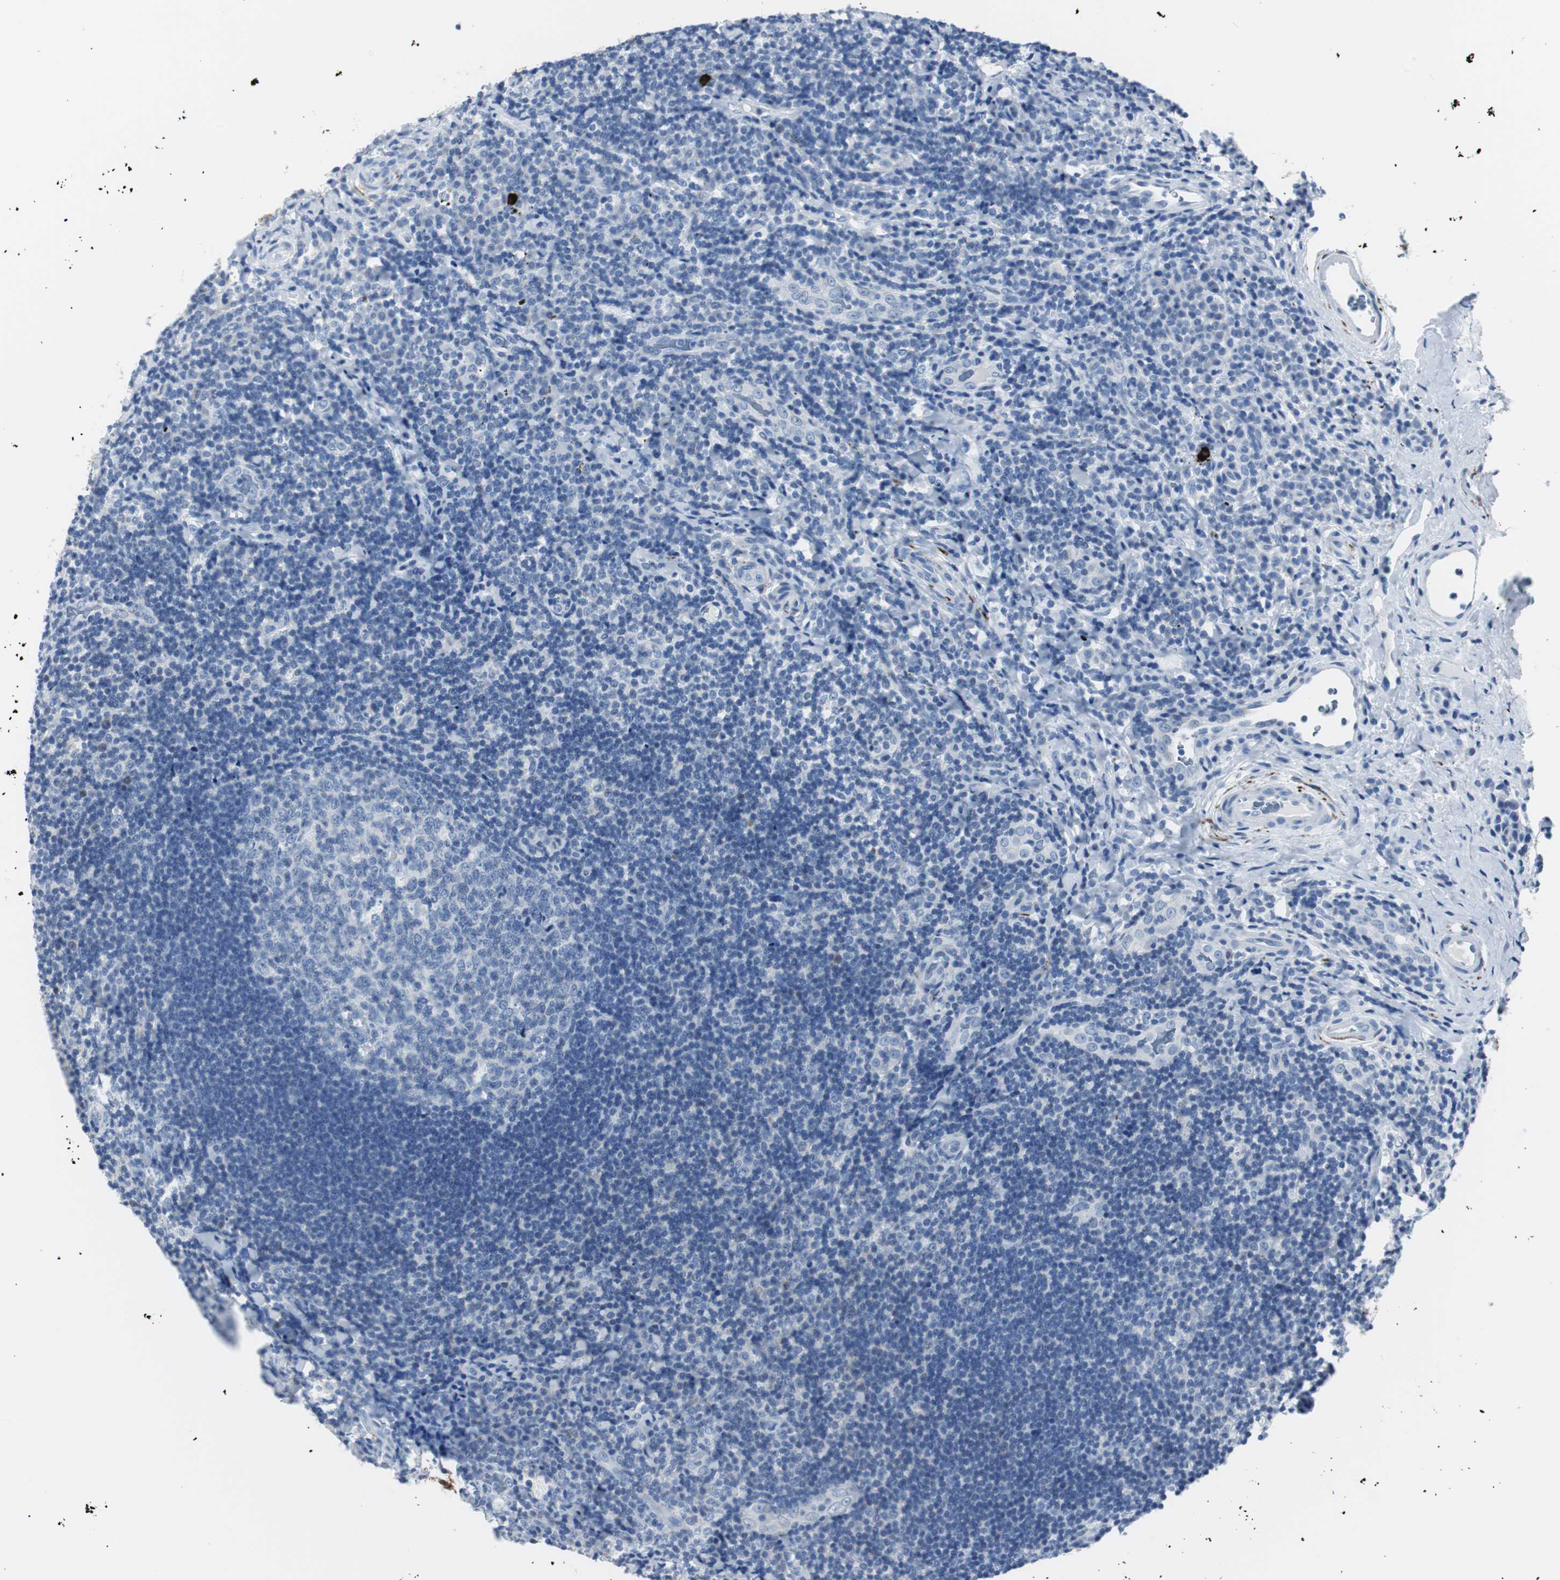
{"staining": {"intensity": "negative", "quantity": "none", "location": "none"}, "tissue": "lymphoma", "cell_type": "Tumor cells", "image_type": "cancer", "snomed": [{"axis": "morphology", "description": "Malignant lymphoma, non-Hodgkin's type, High grade"}, {"axis": "topography", "description": "Tonsil"}], "caption": "IHC photomicrograph of lymphoma stained for a protein (brown), which reveals no staining in tumor cells.", "gene": "GAP43", "patient": {"sex": "female", "age": 36}}